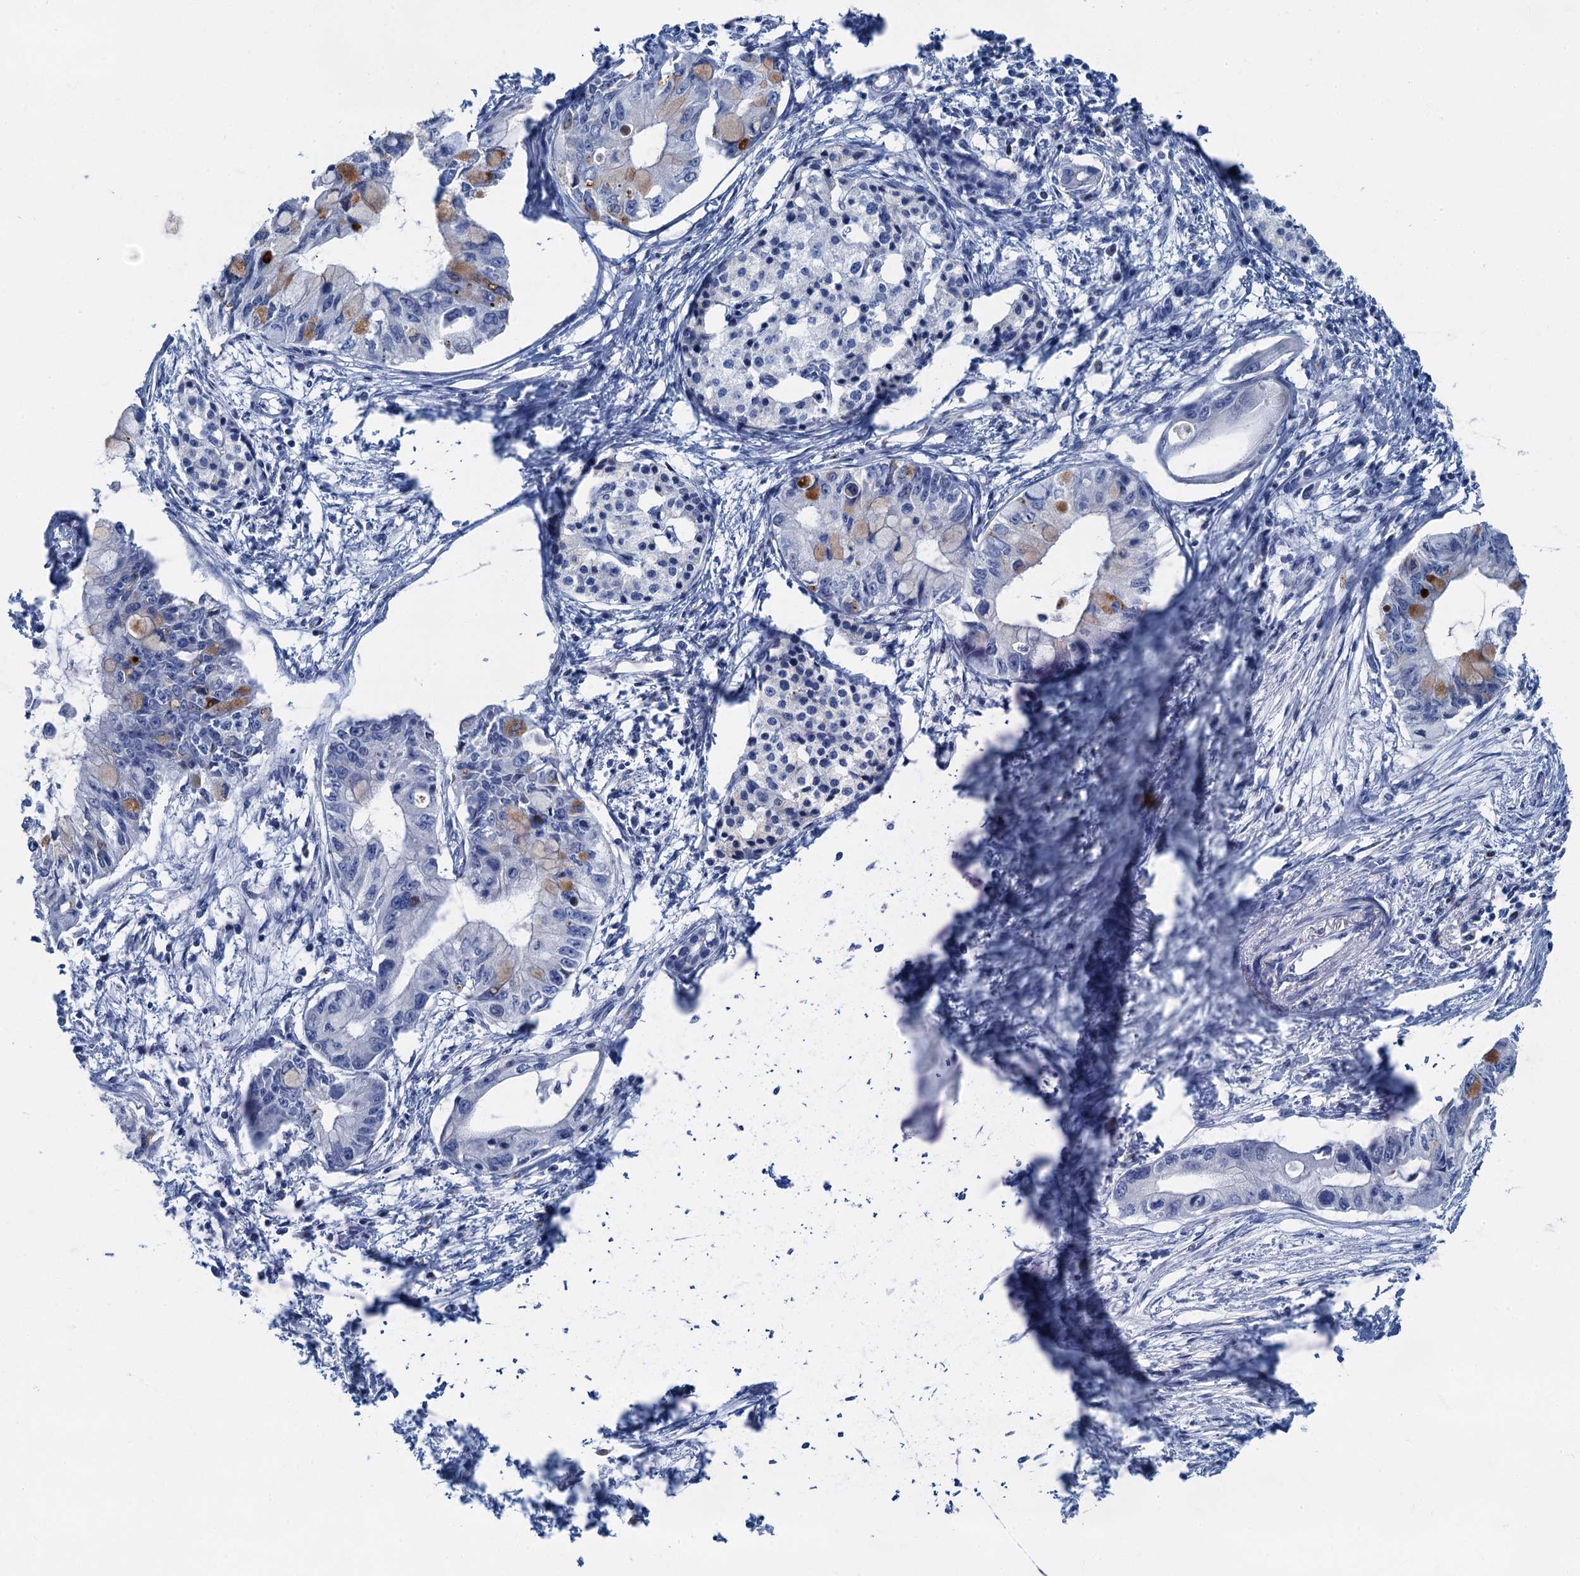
{"staining": {"intensity": "moderate", "quantity": "<25%", "location": "cytoplasmic/membranous"}, "tissue": "pancreatic cancer", "cell_type": "Tumor cells", "image_type": "cancer", "snomed": [{"axis": "morphology", "description": "Adenocarcinoma, NOS"}, {"axis": "topography", "description": "Pancreas"}], "caption": "DAB immunohistochemical staining of human pancreatic cancer displays moderate cytoplasmic/membranous protein staining in about <25% of tumor cells. (DAB (3,3'-diaminobenzidine) IHC with brightfield microscopy, high magnification).", "gene": "LYPD3", "patient": {"sex": "male", "age": 48}}